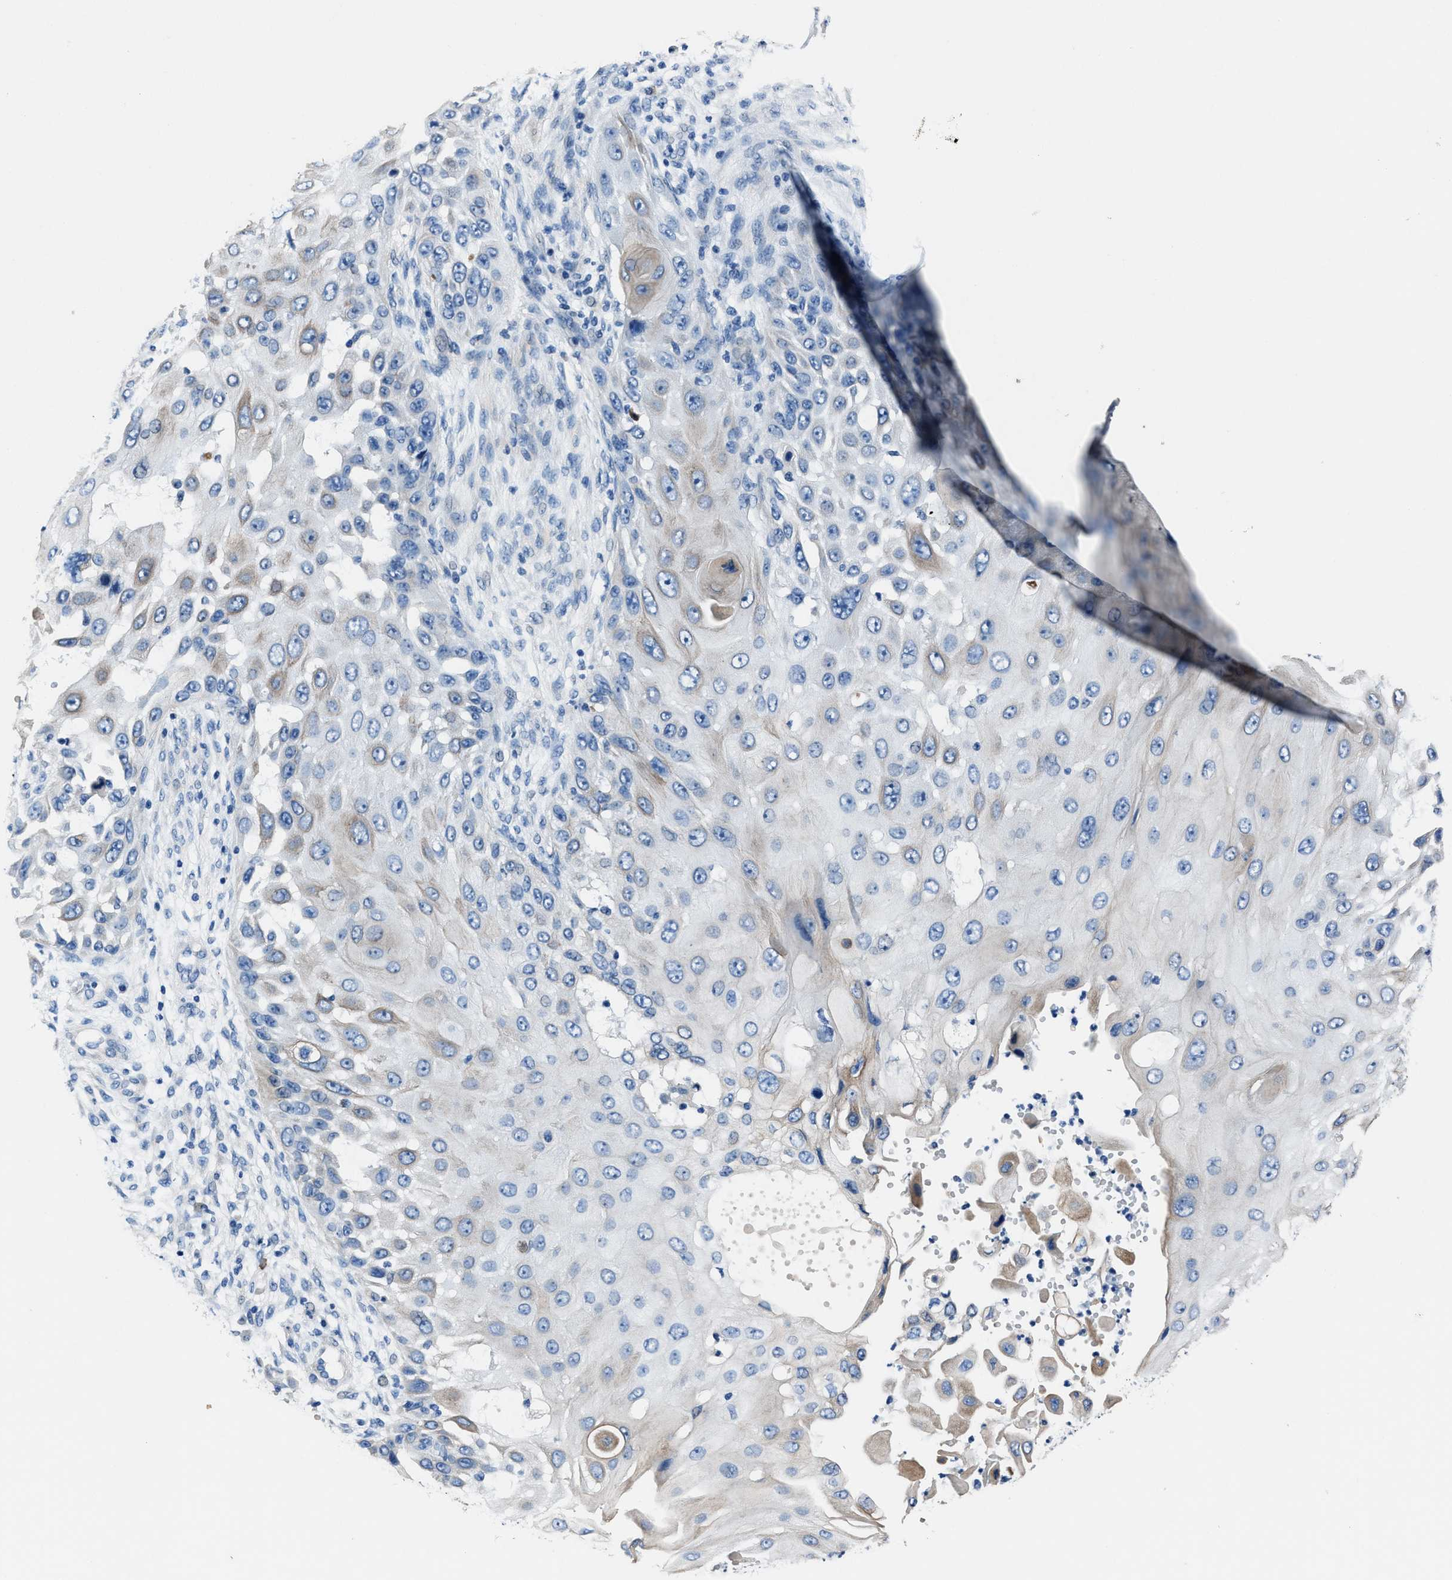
{"staining": {"intensity": "negative", "quantity": "none", "location": "none"}, "tissue": "skin cancer", "cell_type": "Tumor cells", "image_type": "cancer", "snomed": [{"axis": "morphology", "description": "Squamous cell carcinoma, NOS"}, {"axis": "topography", "description": "Skin"}], "caption": "This micrograph is of skin cancer stained with immunohistochemistry (IHC) to label a protein in brown with the nuclei are counter-stained blue. There is no staining in tumor cells.", "gene": "NACAD", "patient": {"sex": "female", "age": 44}}